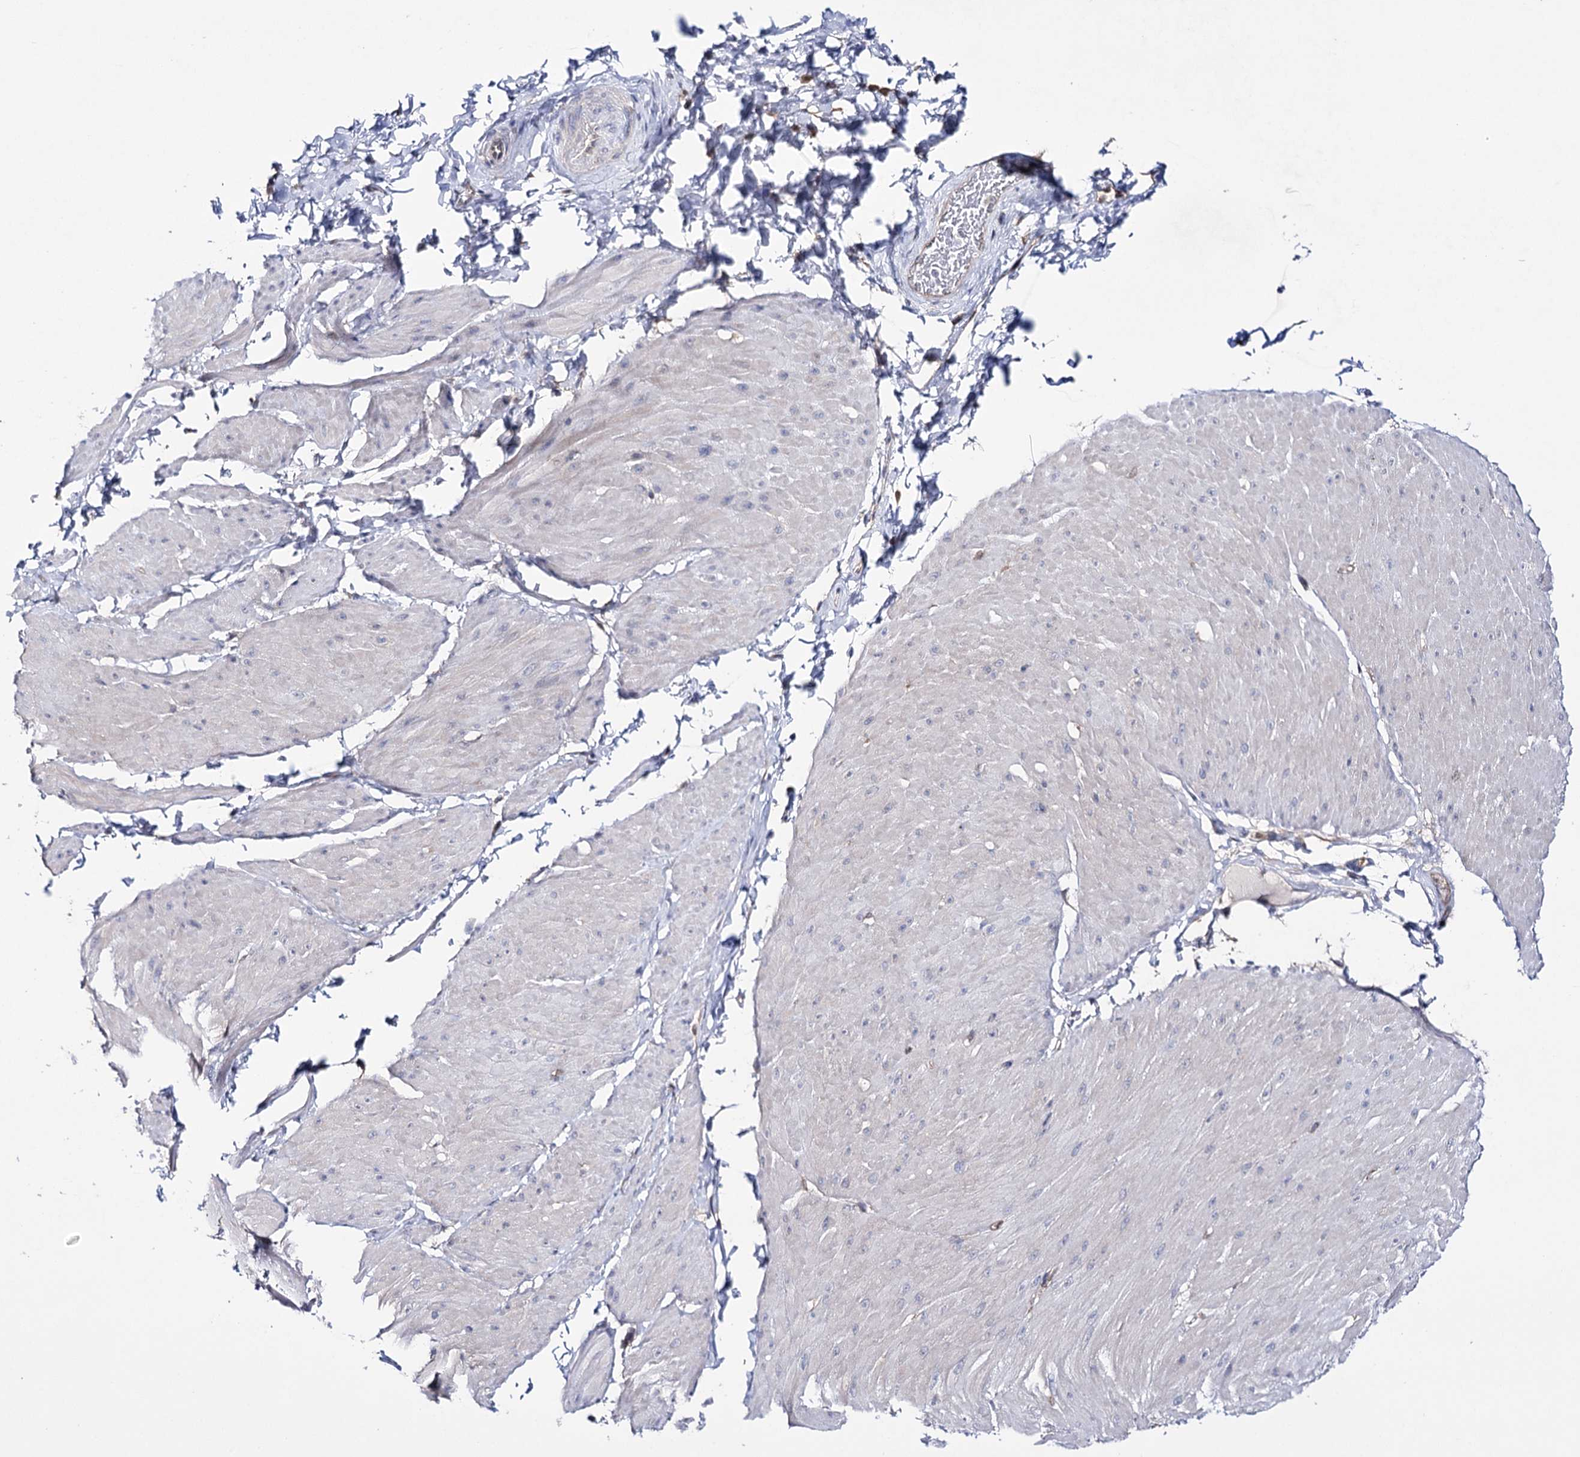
{"staining": {"intensity": "negative", "quantity": "none", "location": "none"}, "tissue": "smooth muscle", "cell_type": "Smooth muscle cells", "image_type": "normal", "snomed": [{"axis": "morphology", "description": "Urothelial carcinoma, High grade"}, {"axis": "topography", "description": "Urinary bladder"}], "caption": "A high-resolution micrograph shows immunohistochemistry (IHC) staining of normal smooth muscle, which reveals no significant expression in smooth muscle cells.", "gene": "PTER", "patient": {"sex": "male", "age": 46}}